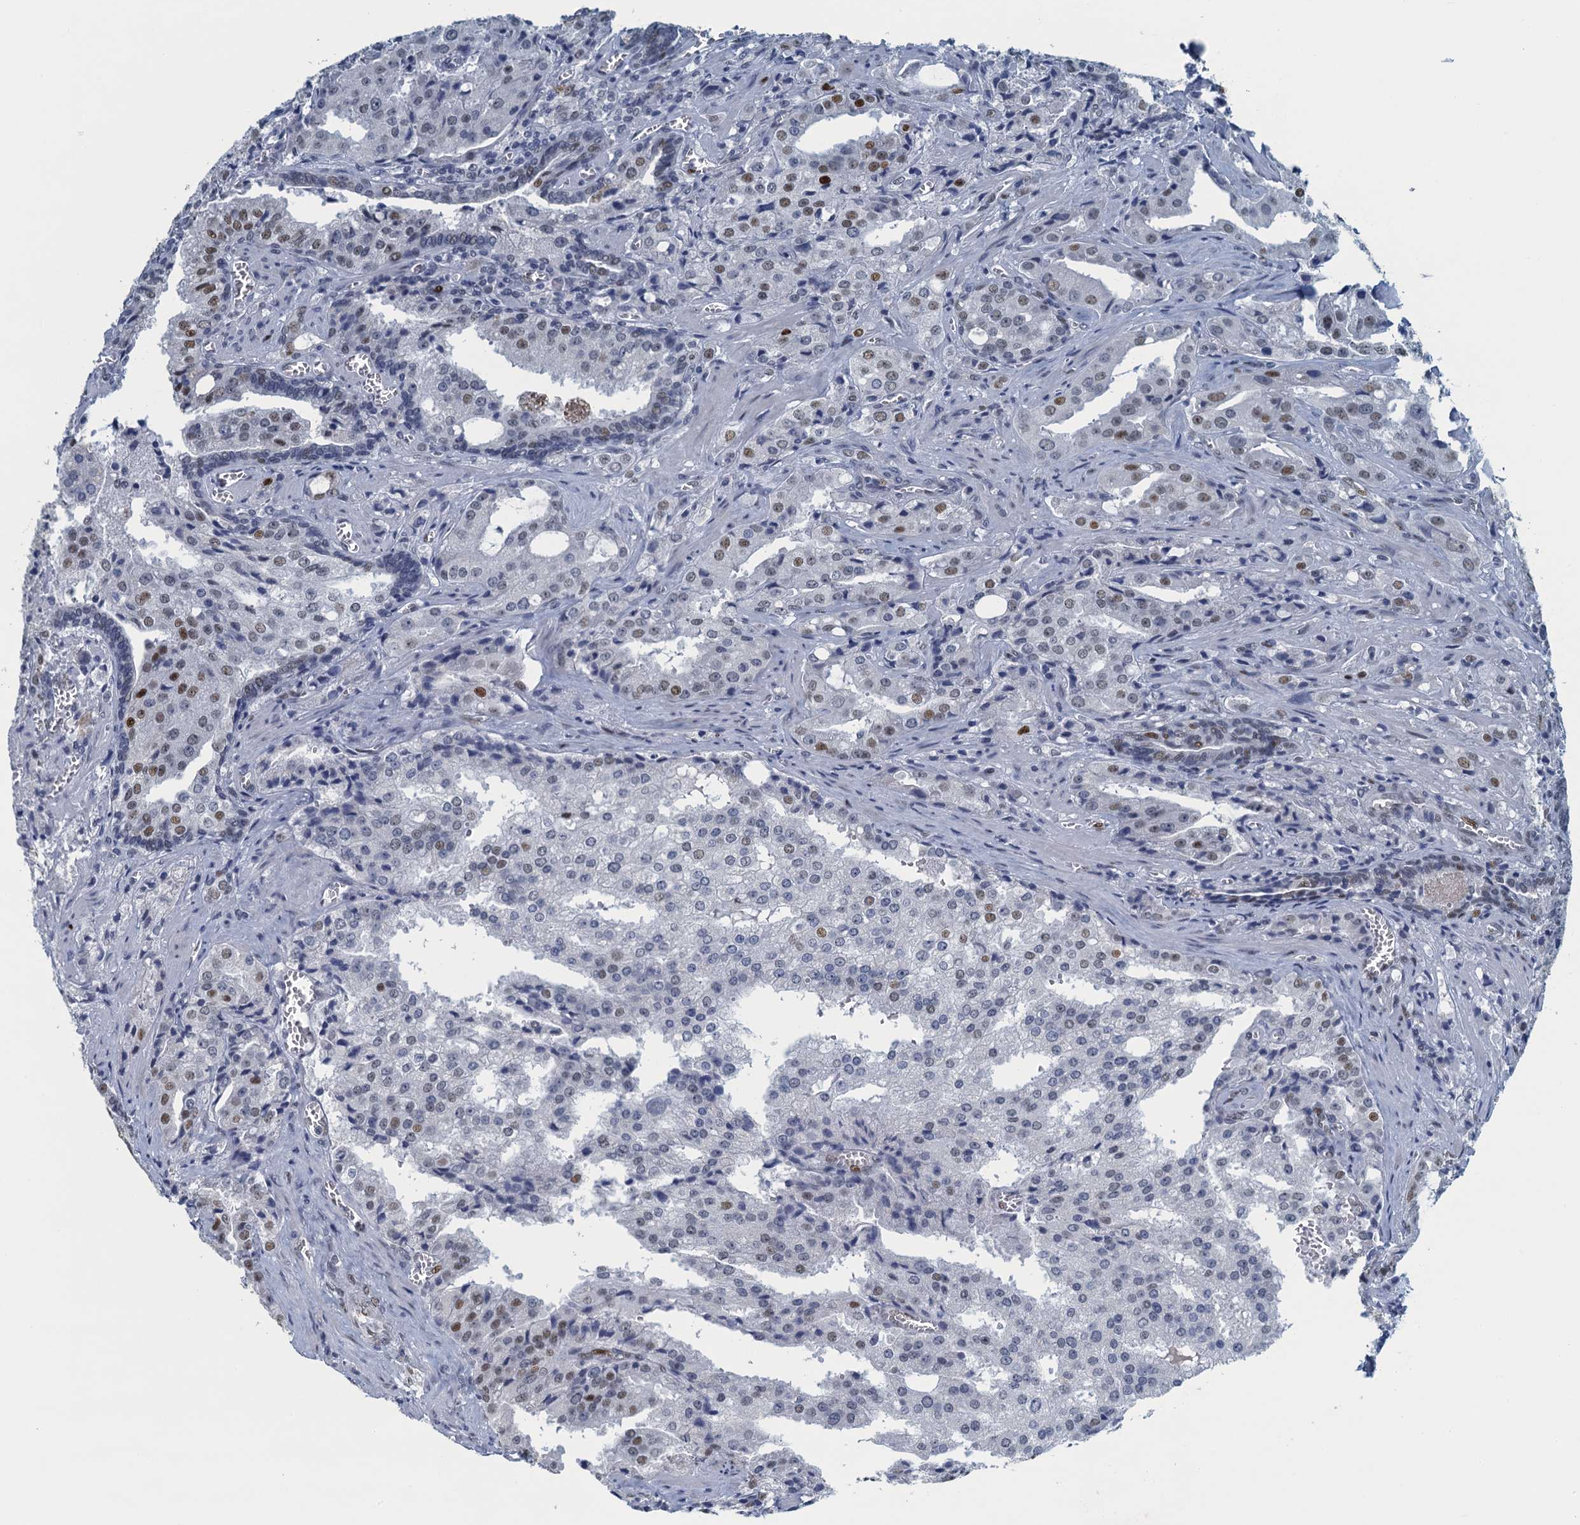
{"staining": {"intensity": "weak", "quantity": "<25%", "location": "nuclear"}, "tissue": "prostate cancer", "cell_type": "Tumor cells", "image_type": "cancer", "snomed": [{"axis": "morphology", "description": "Adenocarcinoma, High grade"}, {"axis": "topography", "description": "Prostate"}], "caption": "This is an immunohistochemistry (IHC) histopathology image of prostate adenocarcinoma (high-grade). There is no expression in tumor cells.", "gene": "TTLL9", "patient": {"sex": "male", "age": 68}}